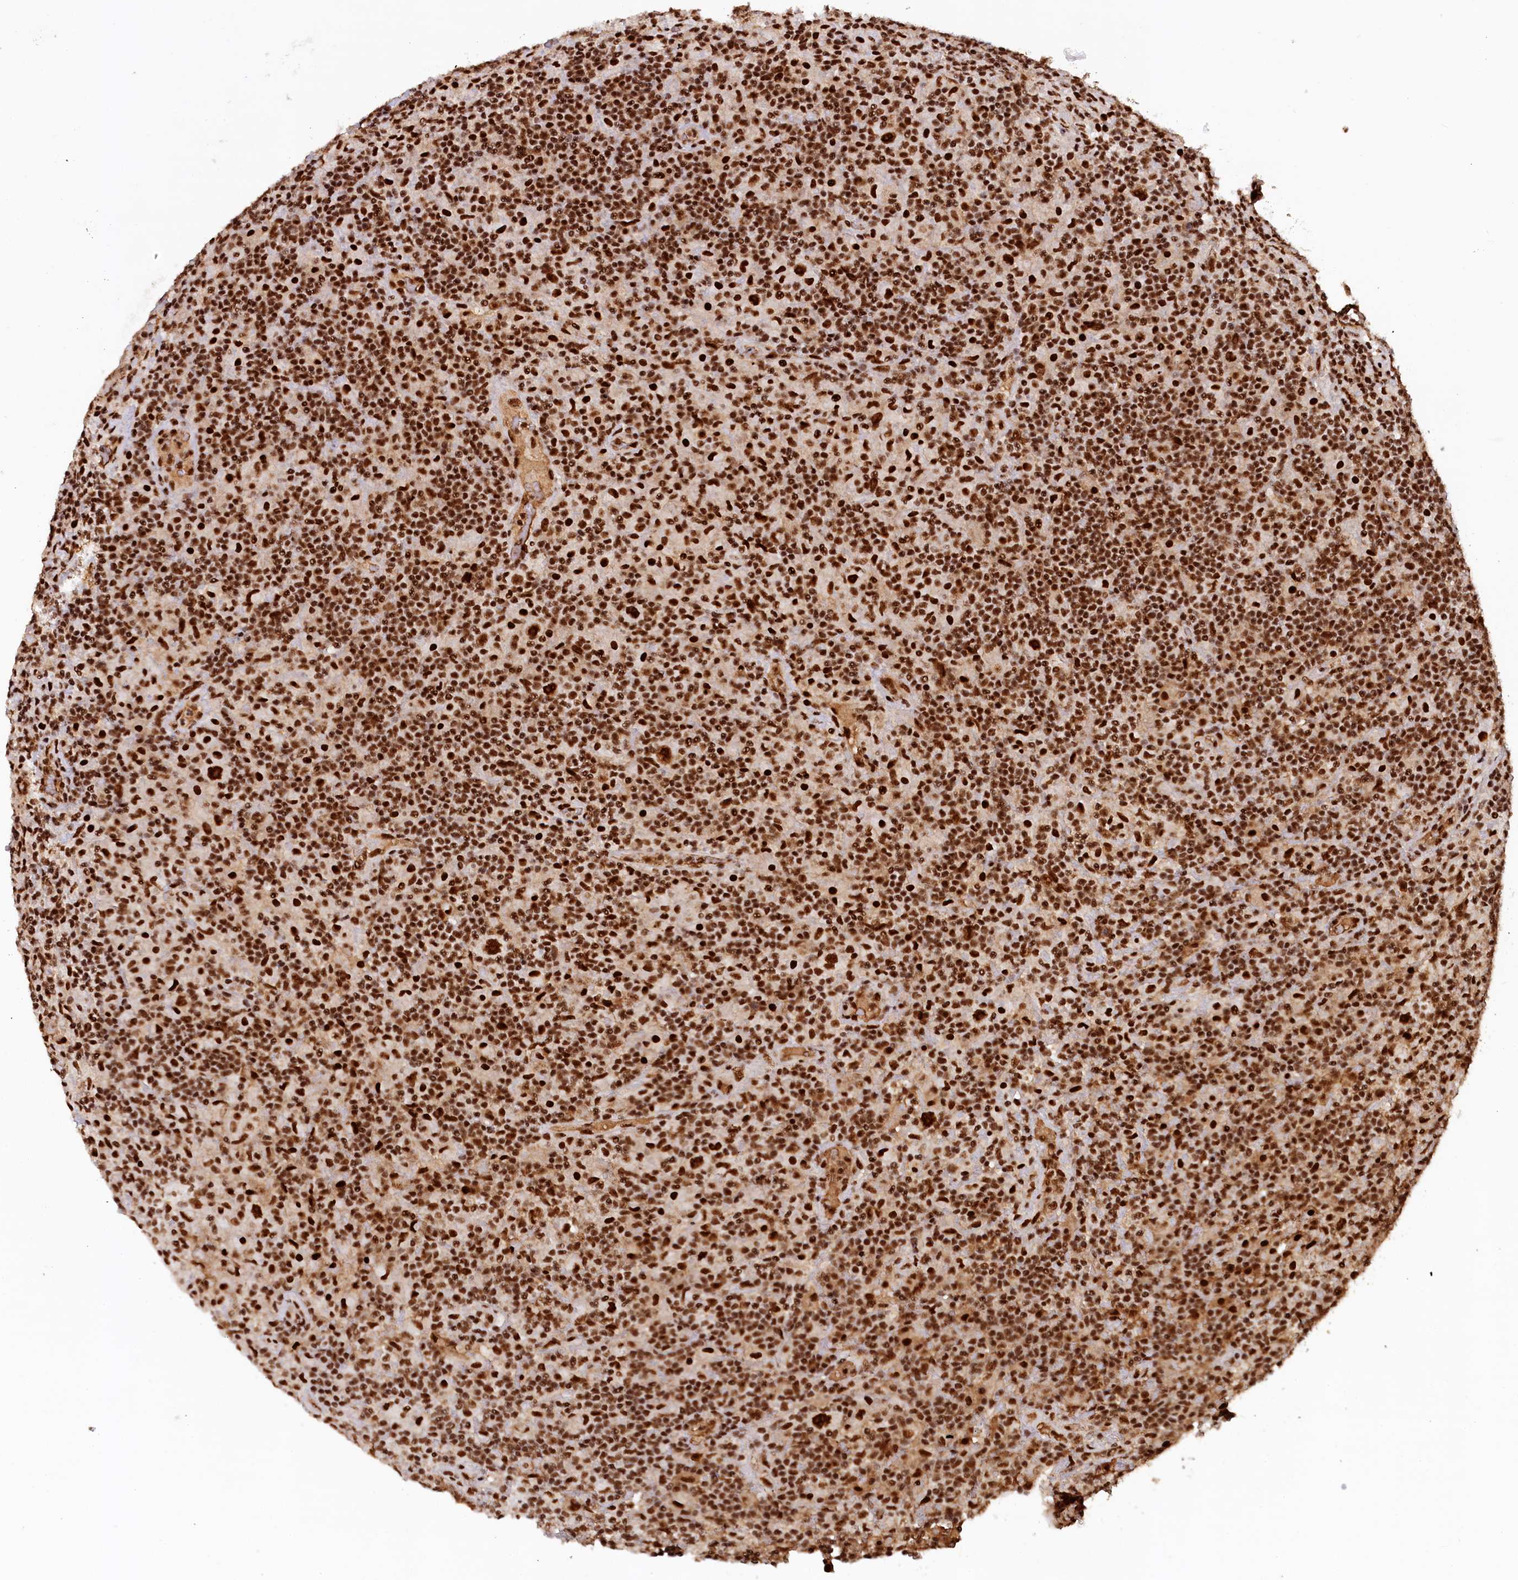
{"staining": {"intensity": "strong", "quantity": ">75%", "location": "nuclear"}, "tissue": "lymphoma", "cell_type": "Tumor cells", "image_type": "cancer", "snomed": [{"axis": "morphology", "description": "Hodgkin's disease, NOS"}, {"axis": "topography", "description": "Lymph node"}], "caption": "Hodgkin's disease stained for a protein (brown) reveals strong nuclear positive expression in approximately >75% of tumor cells.", "gene": "ZC3H18", "patient": {"sex": "male", "age": 70}}